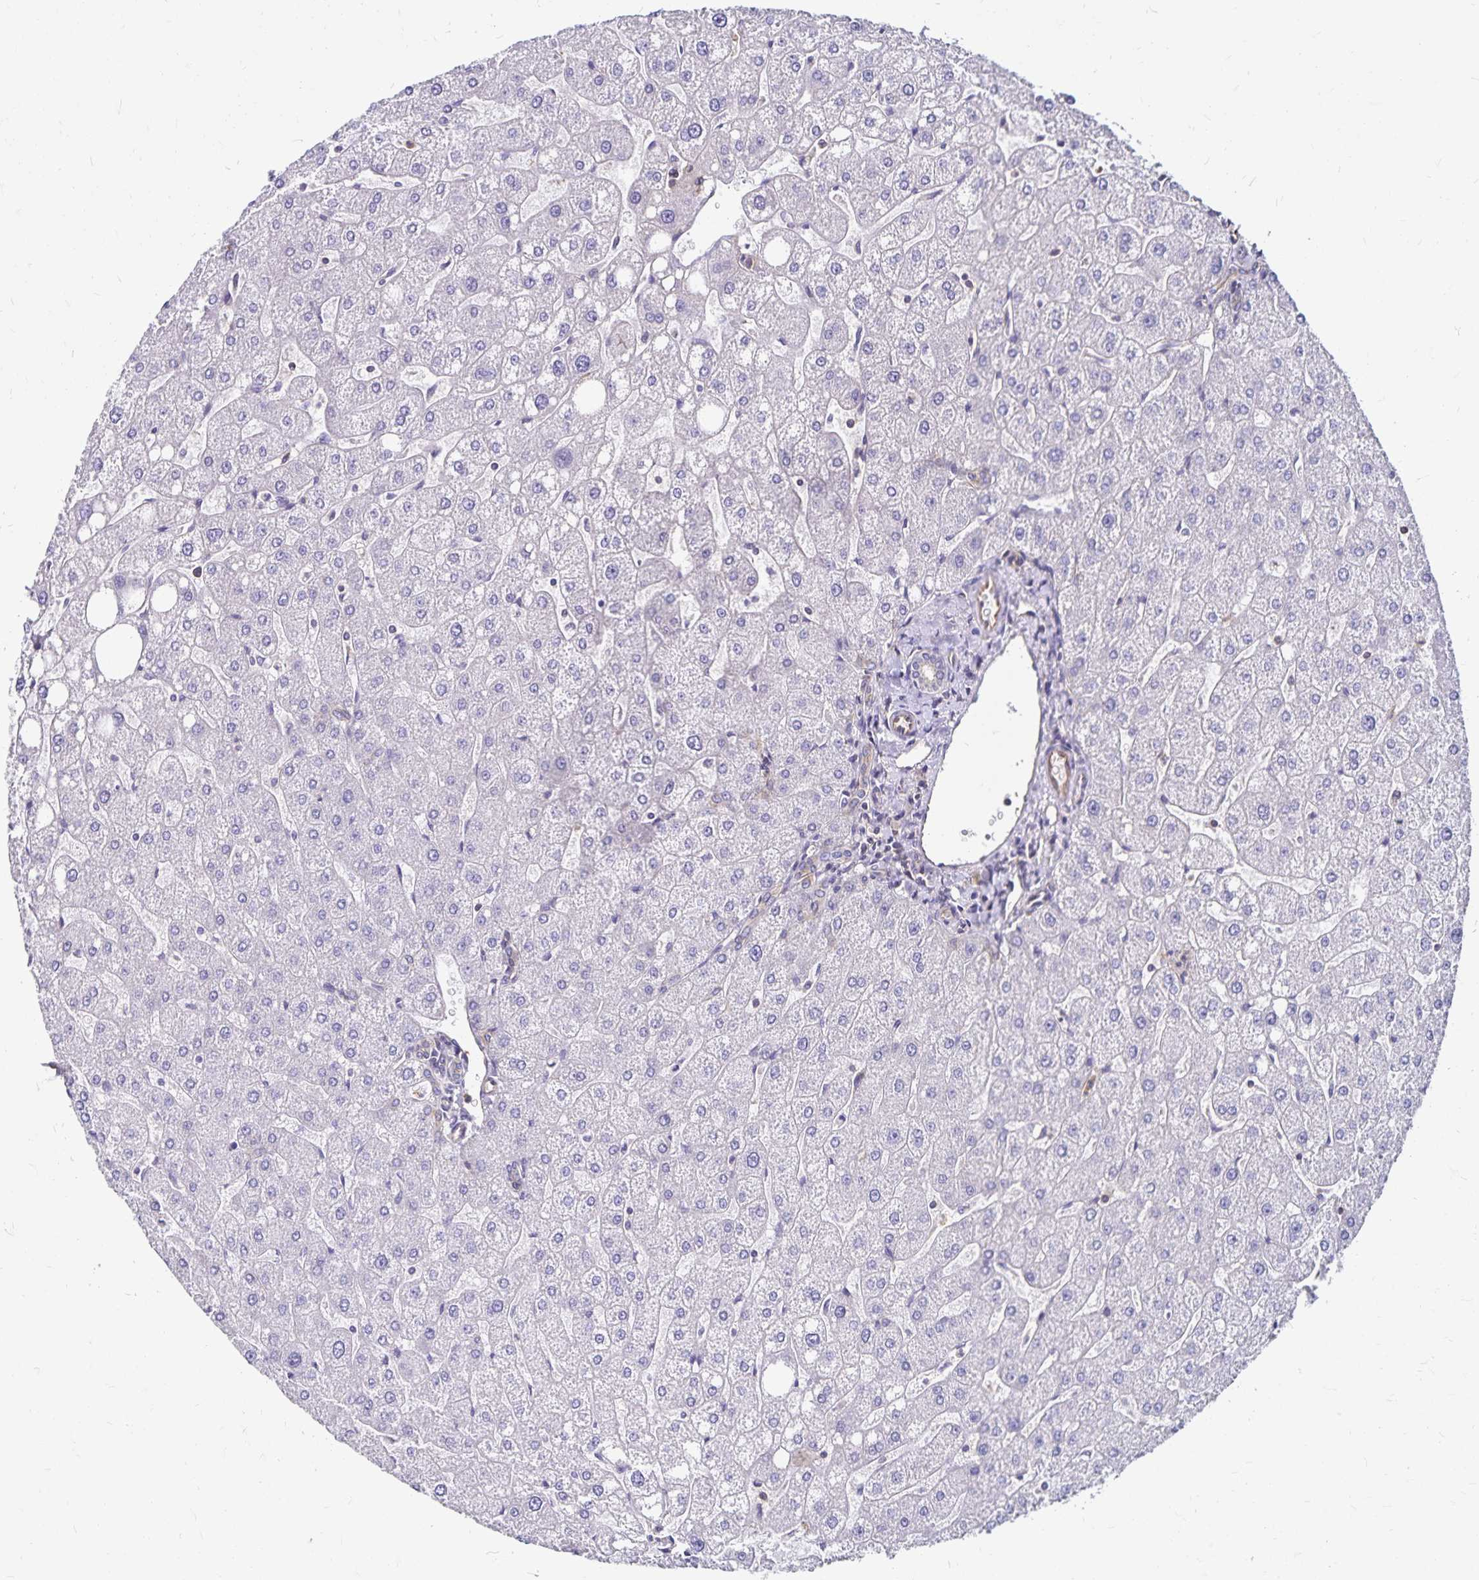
{"staining": {"intensity": "negative", "quantity": "none", "location": "none"}, "tissue": "liver", "cell_type": "Cholangiocytes", "image_type": "normal", "snomed": [{"axis": "morphology", "description": "Normal tissue, NOS"}, {"axis": "topography", "description": "Liver"}], "caption": "Immunohistochemistry image of benign human liver stained for a protein (brown), which reveals no staining in cholangiocytes.", "gene": "RPRML", "patient": {"sex": "male", "age": 67}}